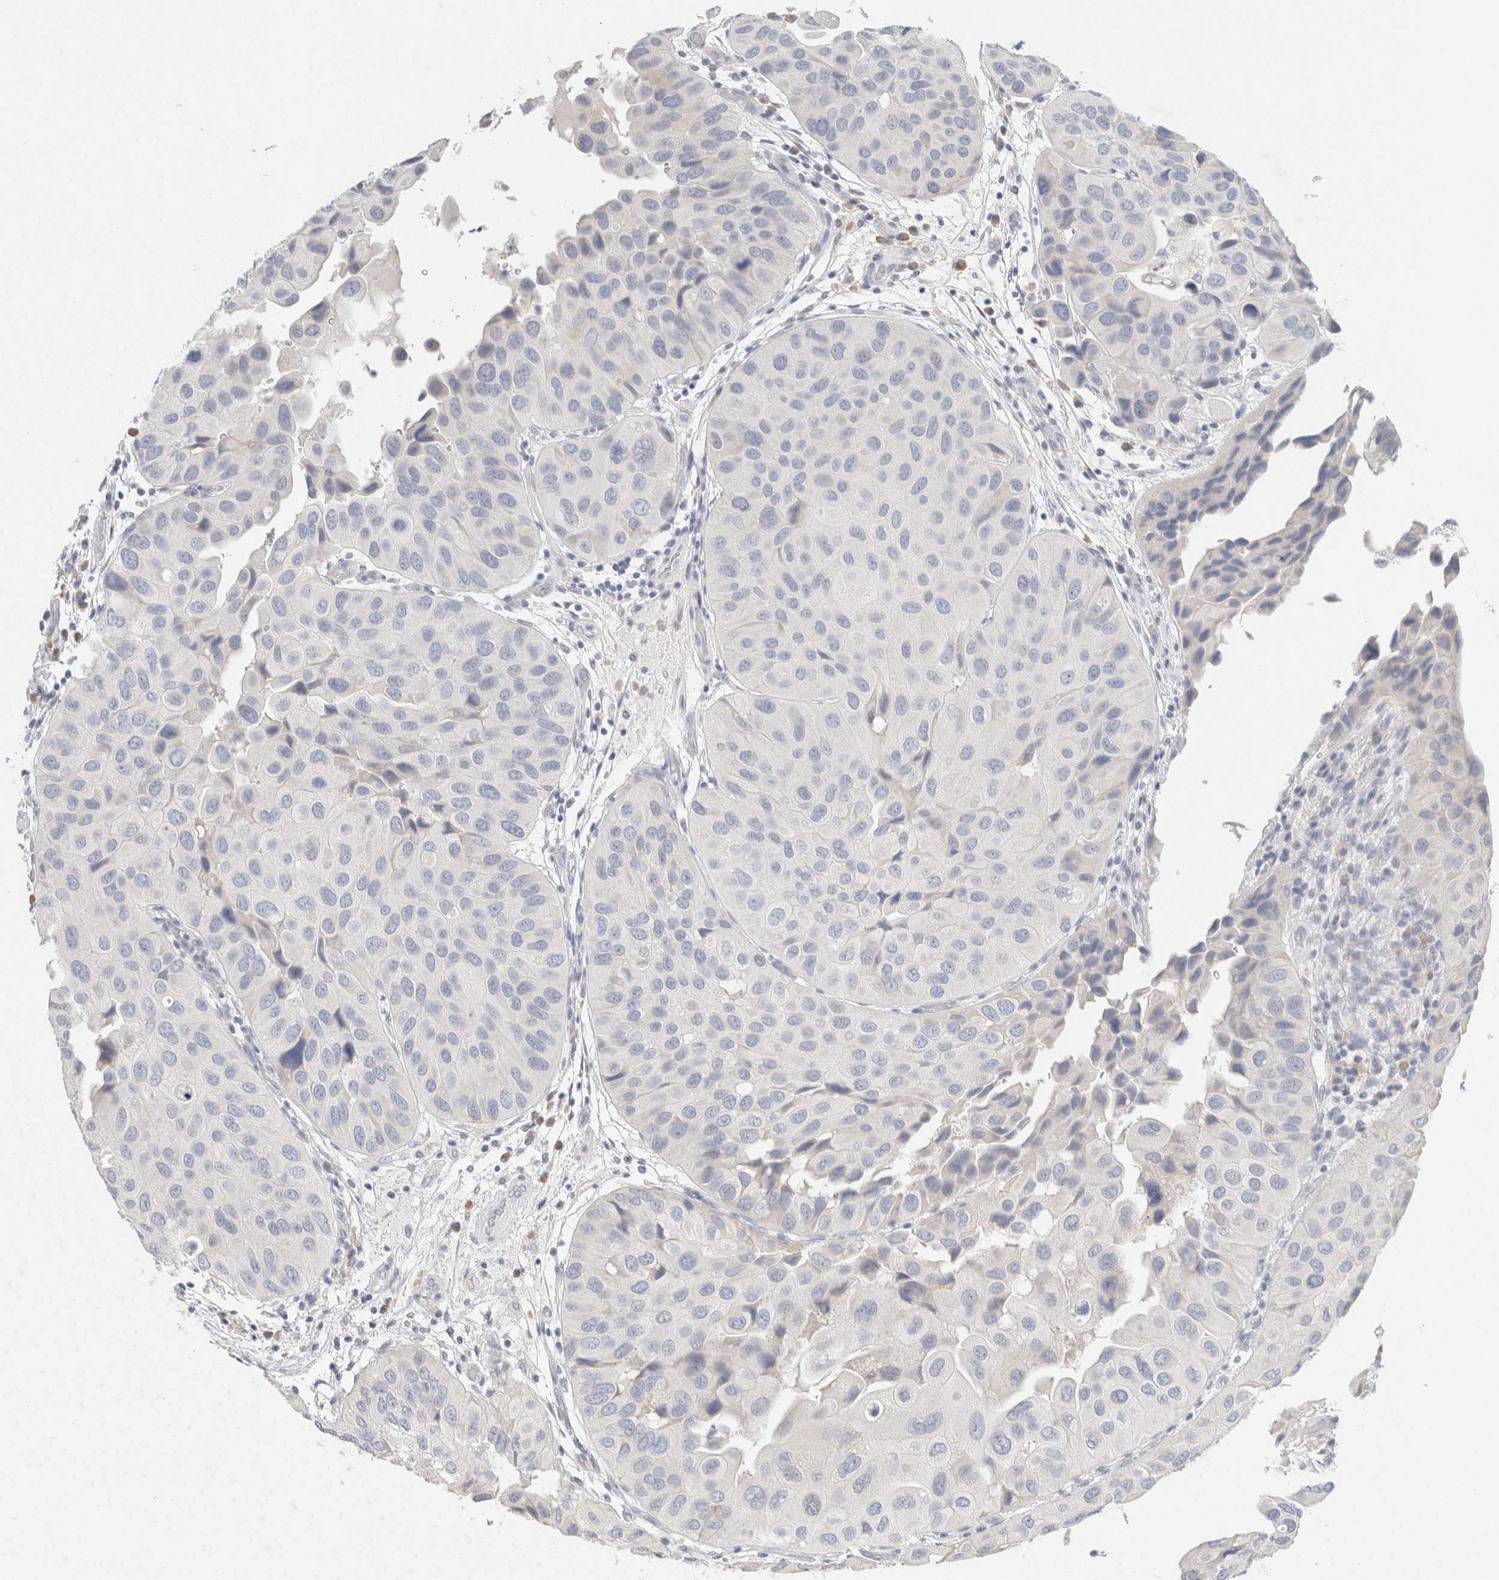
{"staining": {"intensity": "negative", "quantity": "none", "location": "none"}, "tissue": "urothelial cancer", "cell_type": "Tumor cells", "image_type": "cancer", "snomed": [{"axis": "morphology", "description": "Urothelial carcinoma, High grade"}, {"axis": "topography", "description": "Urinary bladder"}], "caption": "This is an IHC image of human urothelial cancer. There is no positivity in tumor cells.", "gene": "NEFM", "patient": {"sex": "female", "age": 64}}